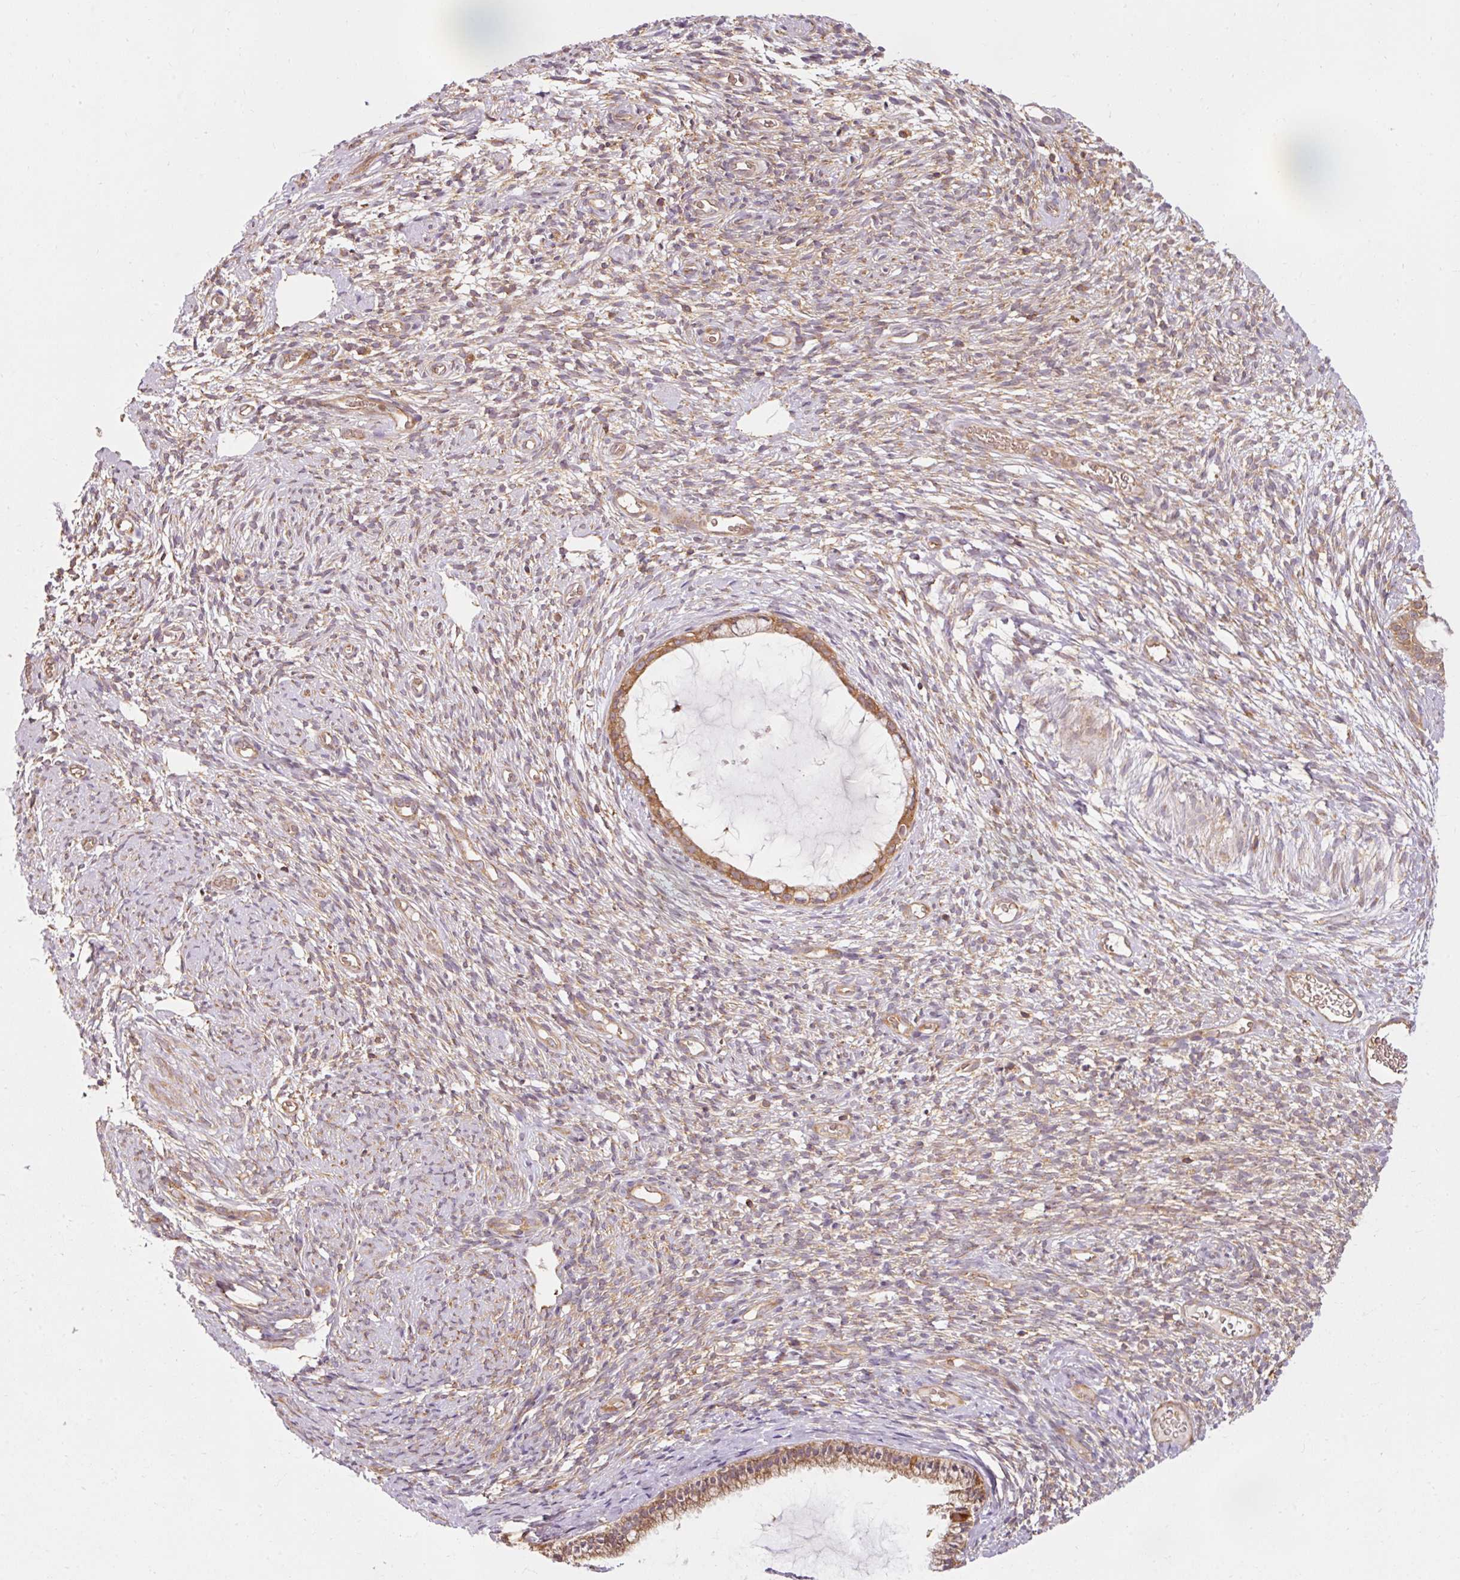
{"staining": {"intensity": "moderate", "quantity": ">75%", "location": "cytoplasmic/membranous"}, "tissue": "cervix", "cell_type": "Glandular cells", "image_type": "normal", "snomed": [{"axis": "morphology", "description": "Normal tissue, NOS"}, {"axis": "topography", "description": "Cervix"}], "caption": "DAB (3,3'-diaminobenzidine) immunohistochemical staining of benign cervix demonstrates moderate cytoplasmic/membranous protein positivity in about >75% of glandular cells.", "gene": "PDAP1", "patient": {"sex": "female", "age": 76}}